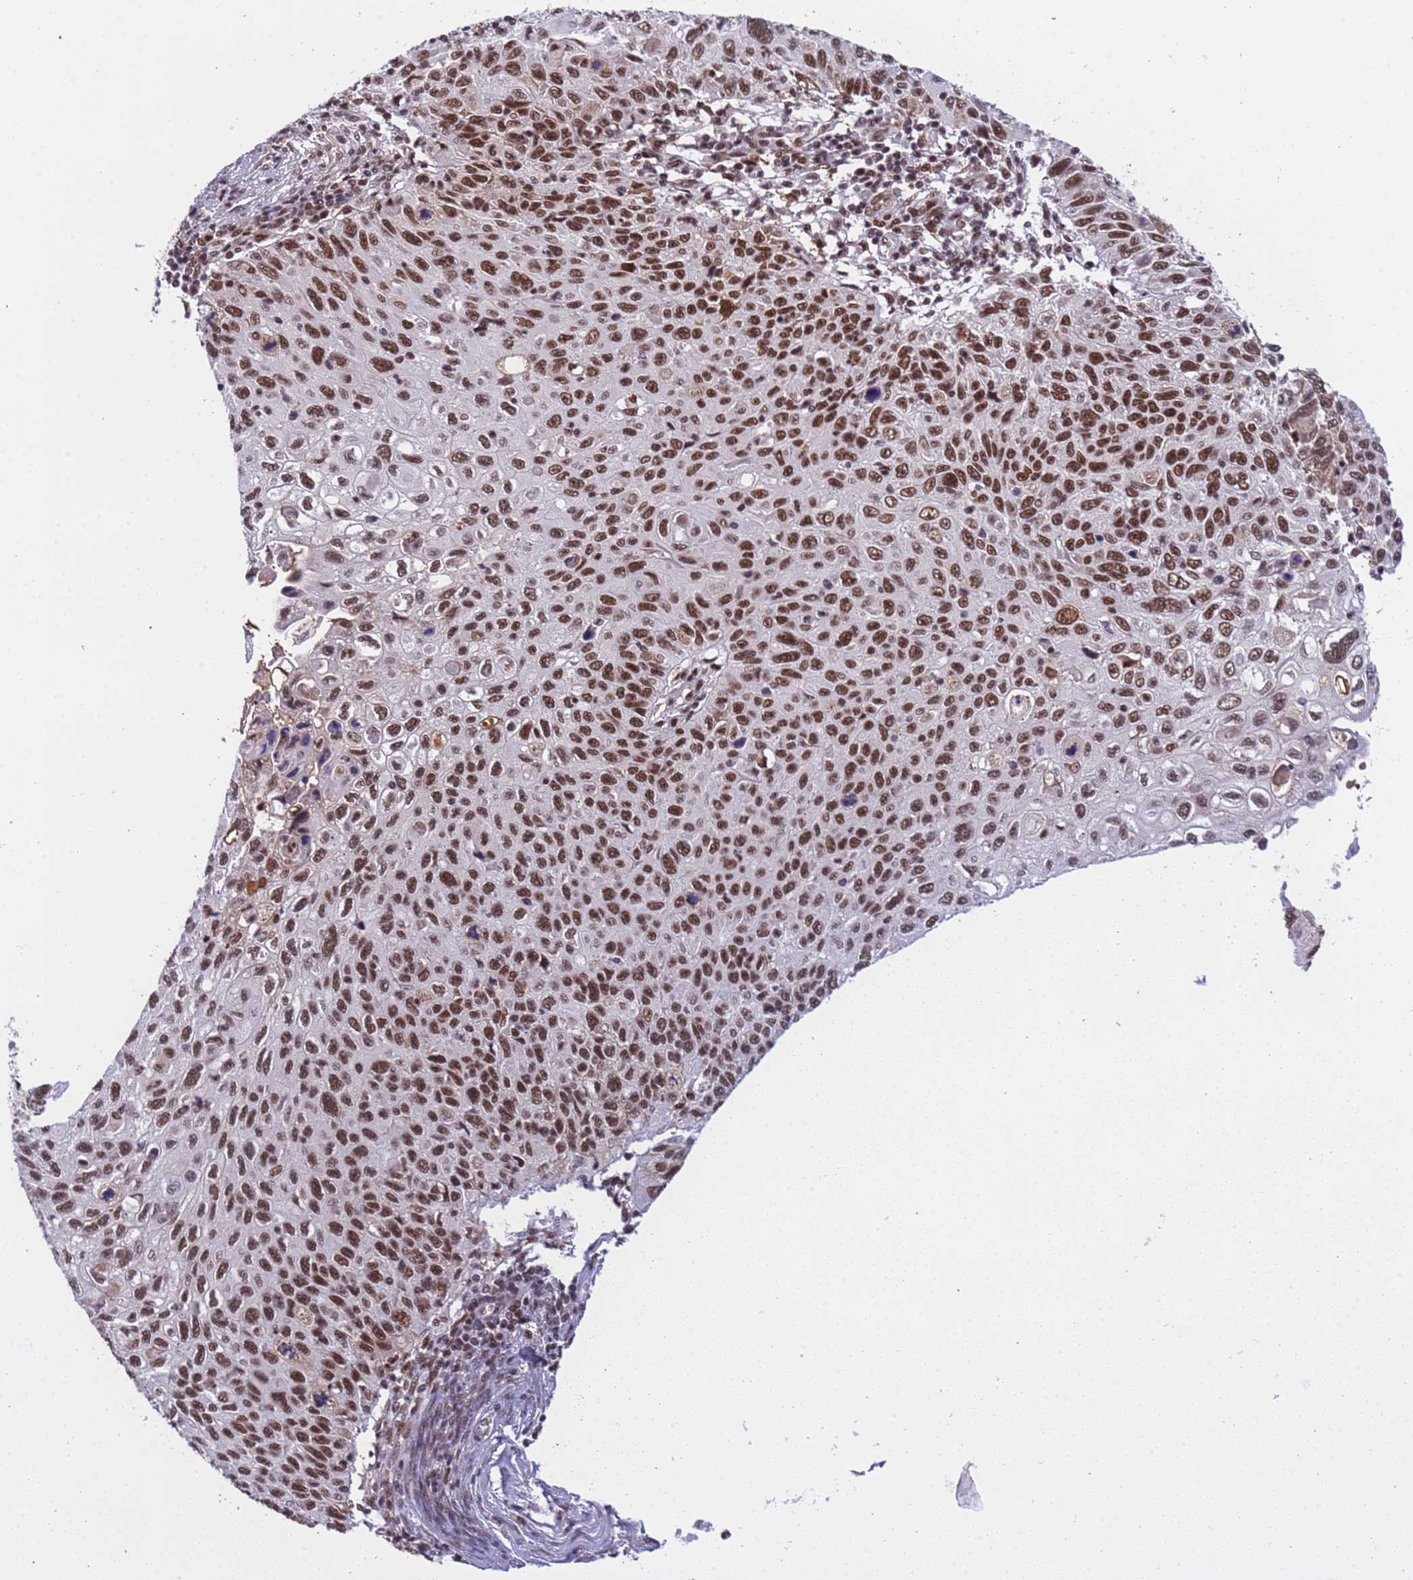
{"staining": {"intensity": "strong", "quantity": ">75%", "location": "nuclear"}, "tissue": "cervical cancer", "cell_type": "Tumor cells", "image_type": "cancer", "snomed": [{"axis": "morphology", "description": "Squamous cell carcinoma, NOS"}, {"axis": "topography", "description": "Cervix"}], "caption": "IHC staining of squamous cell carcinoma (cervical), which demonstrates high levels of strong nuclear expression in about >75% of tumor cells indicating strong nuclear protein staining. The staining was performed using DAB (brown) for protein detection and nuclei were counterstained in hematoxylin (blue).", "gene": "SRRT", "patient": {"sex": "female", "age": 70}}